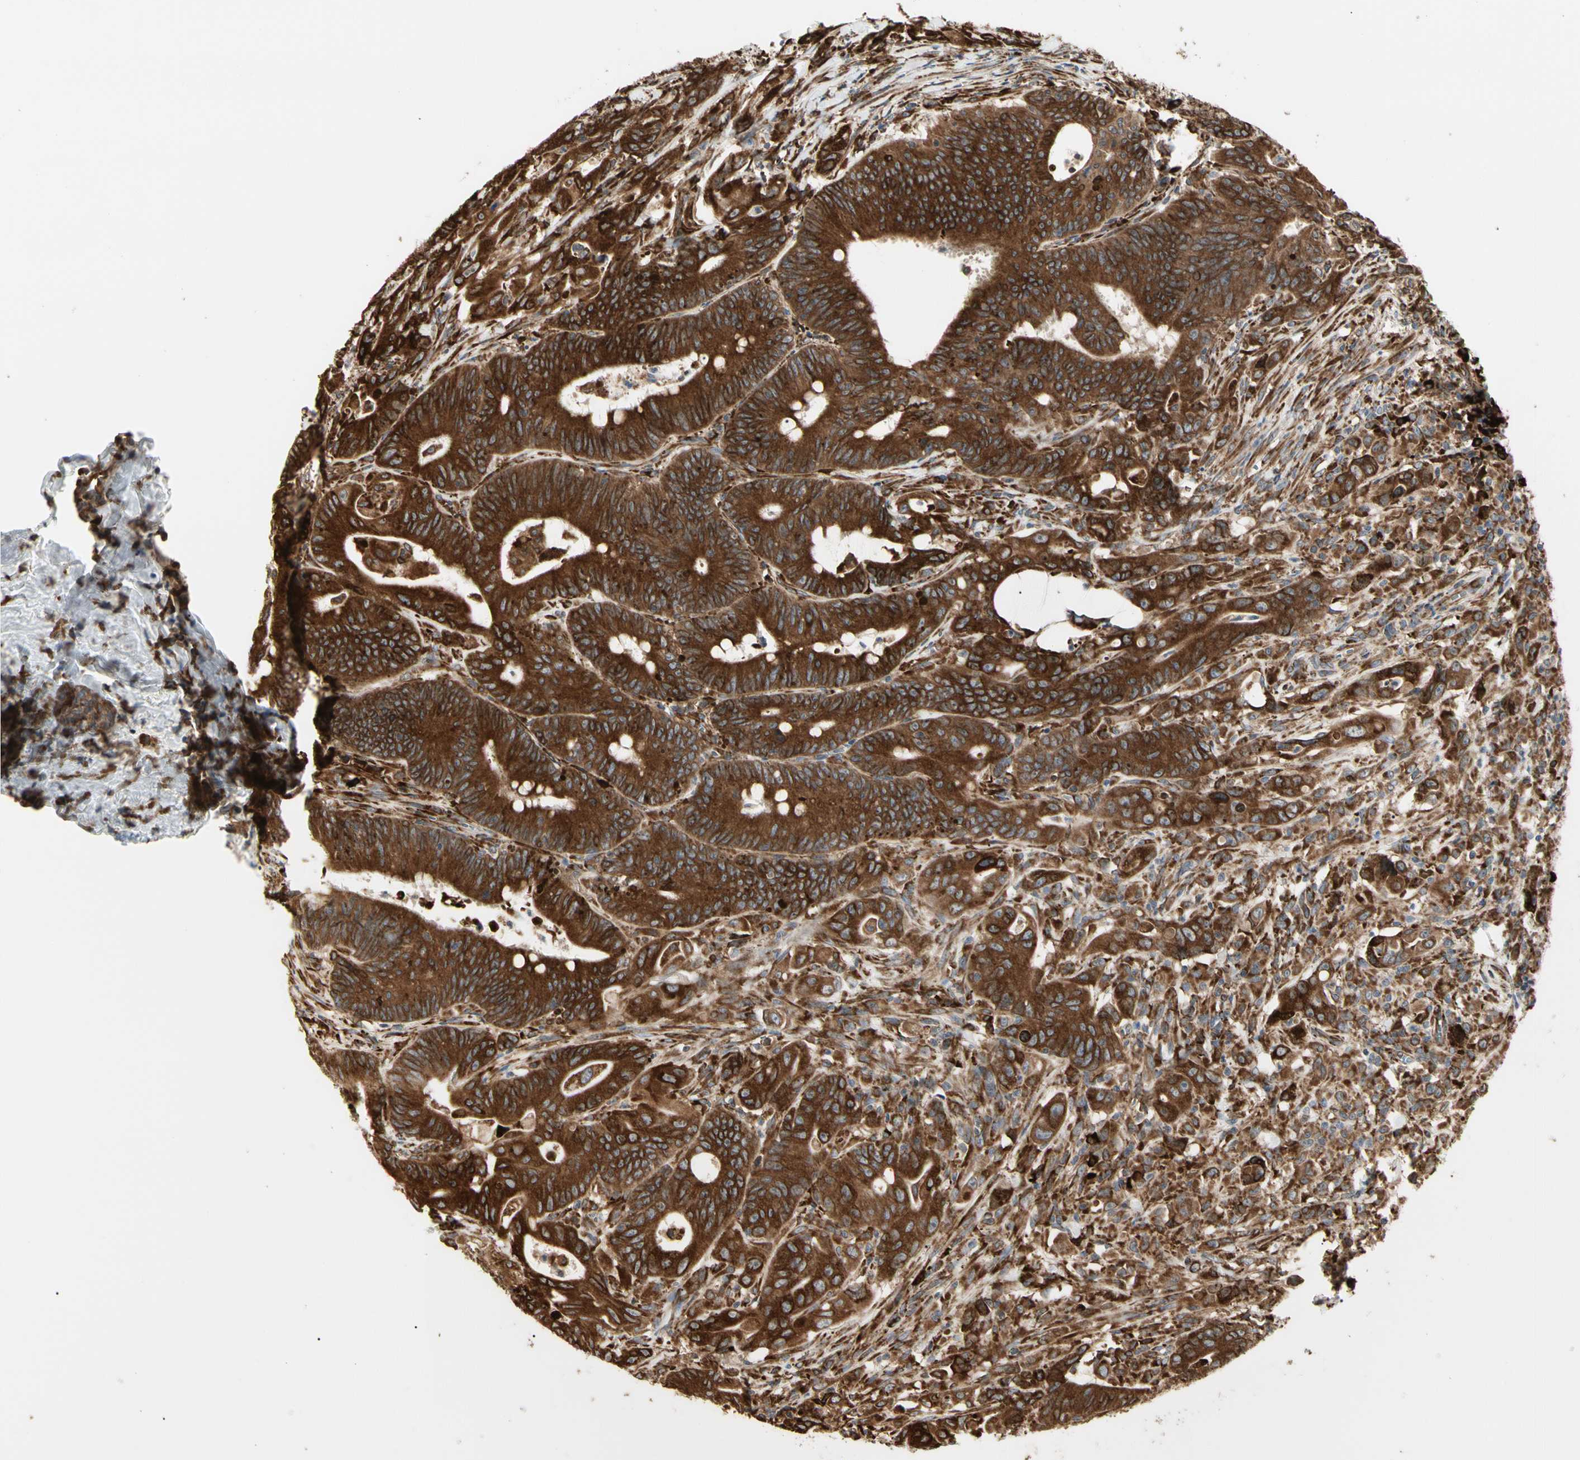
{"staining": {"intensity": "strong", "quantity": ">75%", "location": "cytoplasmic/membranous"}, "tissue": "colorectal cancer", "cell_type": "Tumor cells", "image_type": "cancer", "snomed": [{"axis": "morphology", "description": "Adenocarcinoma, NOS"}, {"axis": "topography", "description": "Colon"}], "caption": "A brown stain shows strong cytoplasmic/membranous expression of a protein in human colorectal cancer (adenocarcinoma) tumor cells. The staining was performed using DAB (3,3'-diaminobenzidine), with brown indicating positive protein expression. Nuclei are stained blue with hematoxylin.", "gene": "HSP90B1", "patient": {"sex": "male", "age": 45}}